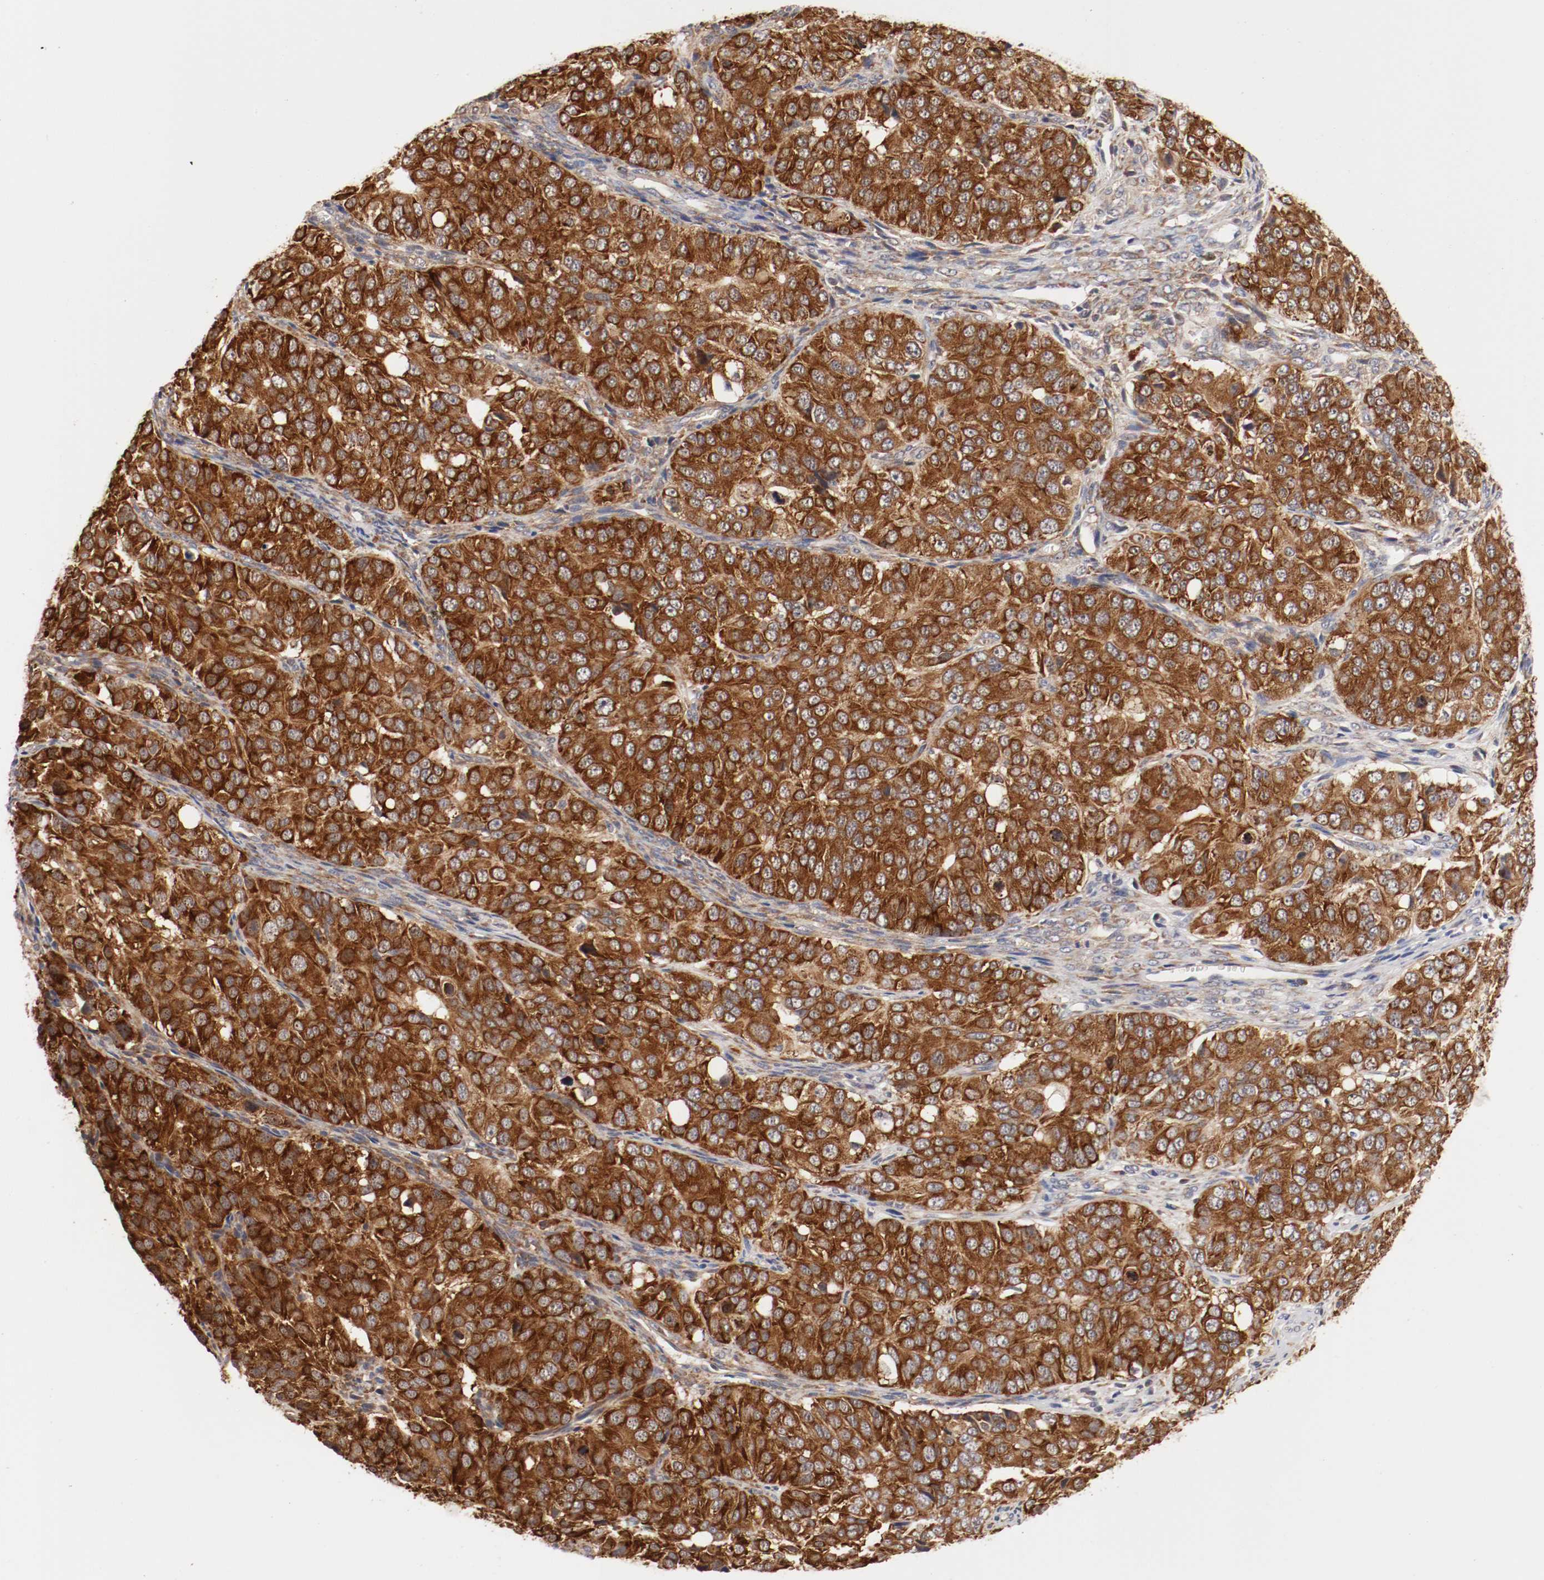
{"staining": {"intensity": "strong", "quantity": ">75%", "location": "cytoplasmic/membranous"}, "tissue": "ovarian cancer", "cell_type": "Tumor cells", "image_type": "cancer", "snomed": [{"axis": "morphology", "description": "Carcinoma, endometroid"}, {"axis": "topography", "description": "Ovary"}], "caption": "Endometroid carcinoma (ovarian) was stained to show a protein in brown. There is high levels of strong cytoplasmic/membranous positivity in approximately >75% of tumor cells. The protein of interest is stained brown, and the nuclei are stained in blue (DAB (3,3'-diaminobenzidine) IHC with brightfield microscopy, high magnification).", "gene": "FKBP3", "patient": {"sex": "female", "age": 51}}